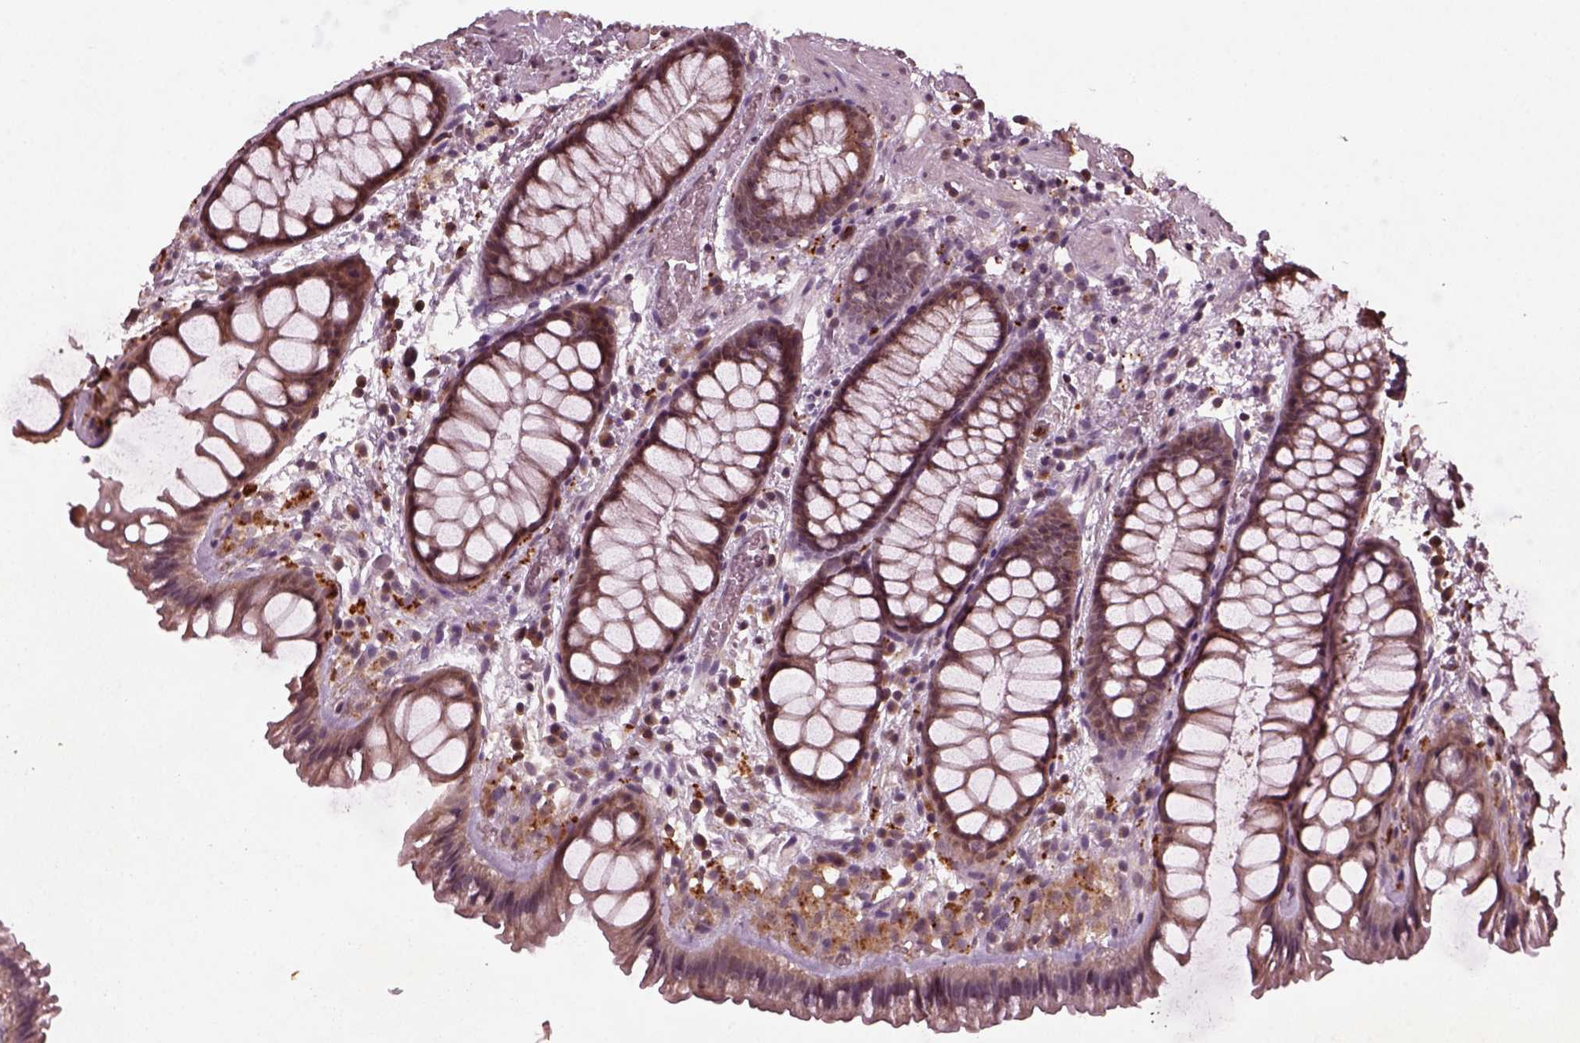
{"staining": {"intensity": "moderate", "quantity": ">75%", "location": "cytoplasmic/membranous"}, "tissue": "rectum", "cell_type": "Glandular cells", "image_type": "normal", "snomed": [{"axis": "morphology", "description": "Normal tissue, NOS"}, {"axis": "topography", "description": "Rectum"}], "caption": "IHC (DAB (3,3'-diaminobenzidine)) staining of normal human rectum exhibits moderate cytoplasmic/membranous protein staining in about >75% of glandular cells.", "gene": "RUFY3", "patient": {"sex": "female", "age": 62}}